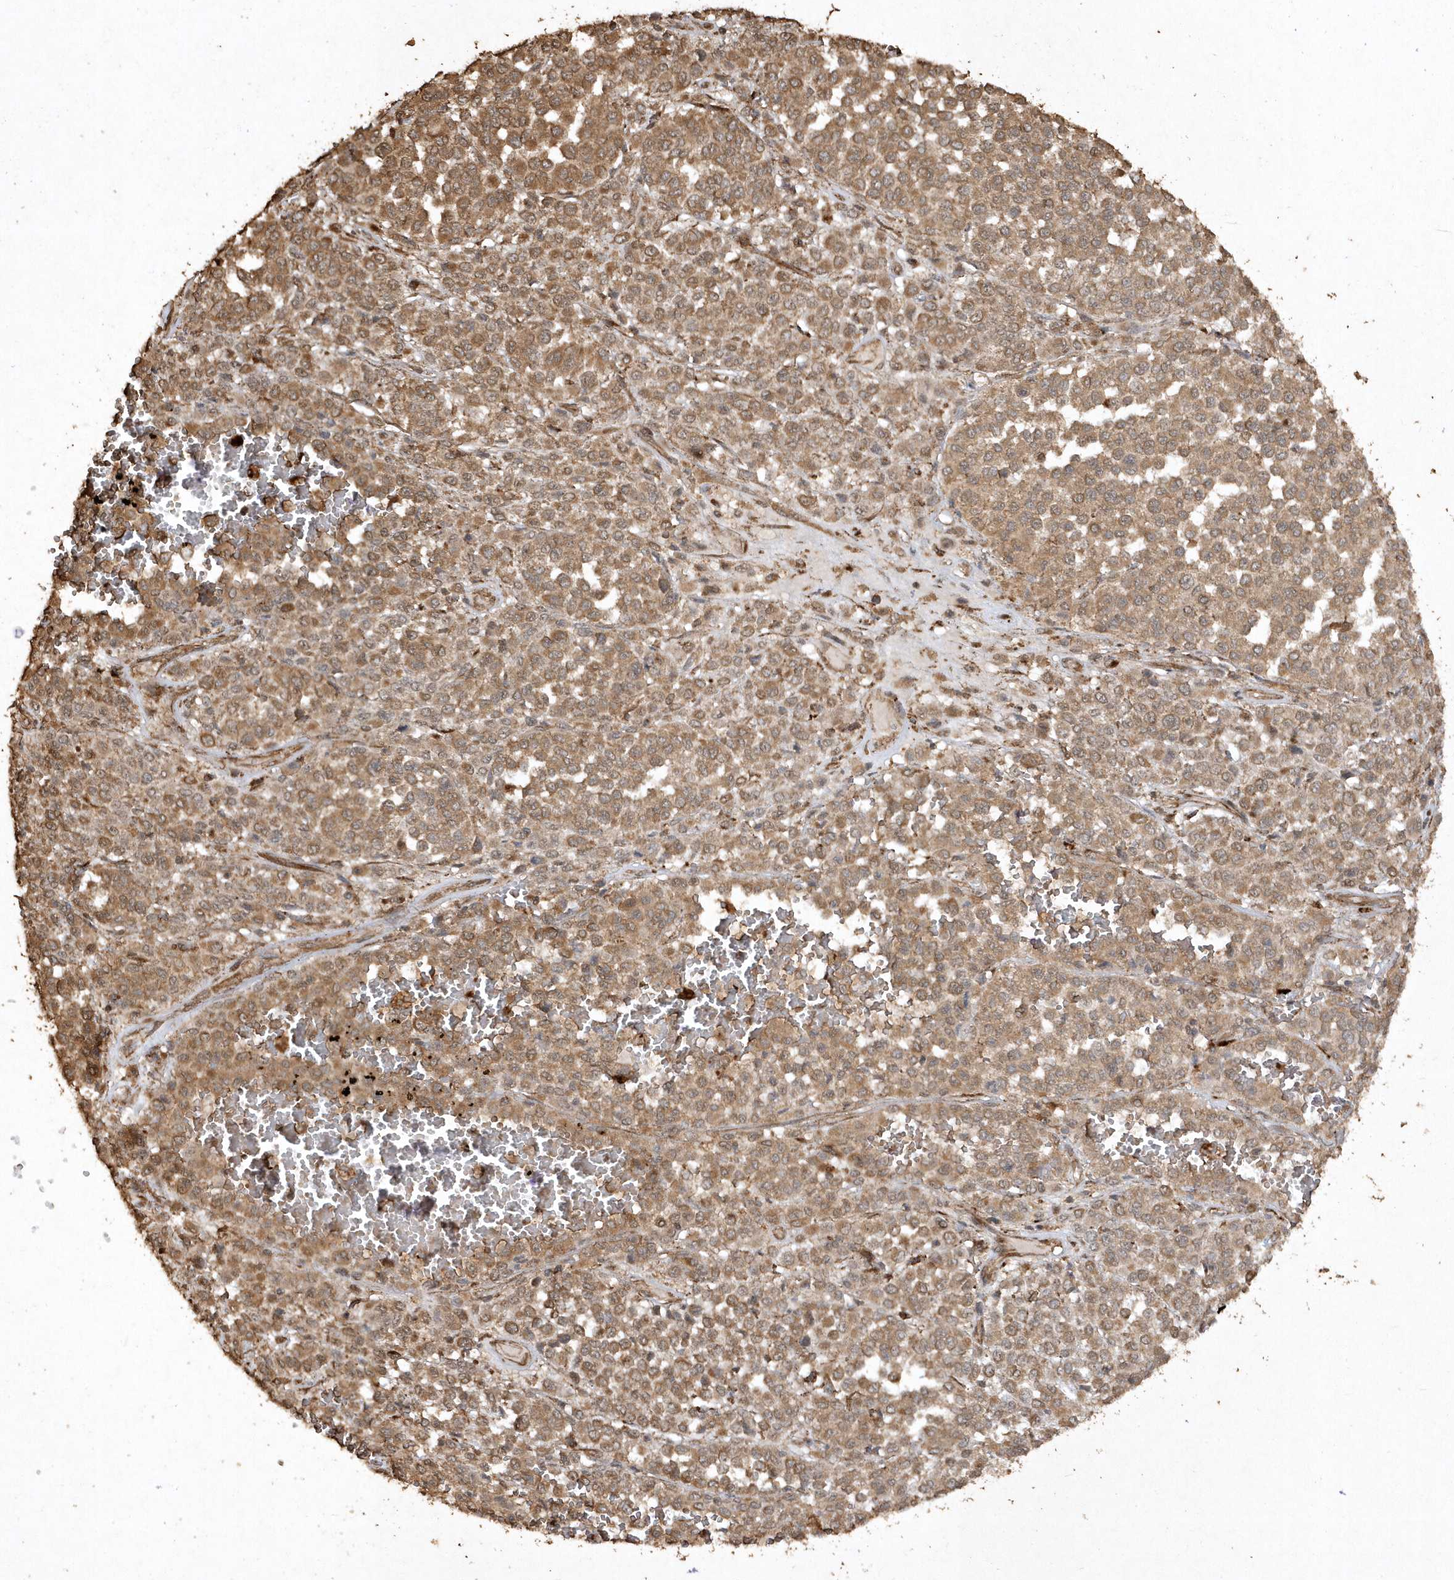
{"staining": {"intensity": "moderate", "quantity": ">75%", "location": "cytoplasmic/membranous"}, "tissue": "melanoma", "cell_type": "Tumor cells", "image_type": "cancer", "snomed": [{"axis": "morphology", "description": "Malignant melanoma, Metastatic site"}, {"axis": "topography", "description": "Pancreas"}], "caption": "Malignant melanoma (metastatic site) tissue displays moderate cytoplasmic/membranous positivity in approximately >75% of tumor cells, visualized by immunohistochemistry. (DAB = brown stain, brightfield microscopy at high magnification).", "gene": "AVPI1", "patient": {"sex": "female", "age": 30}}